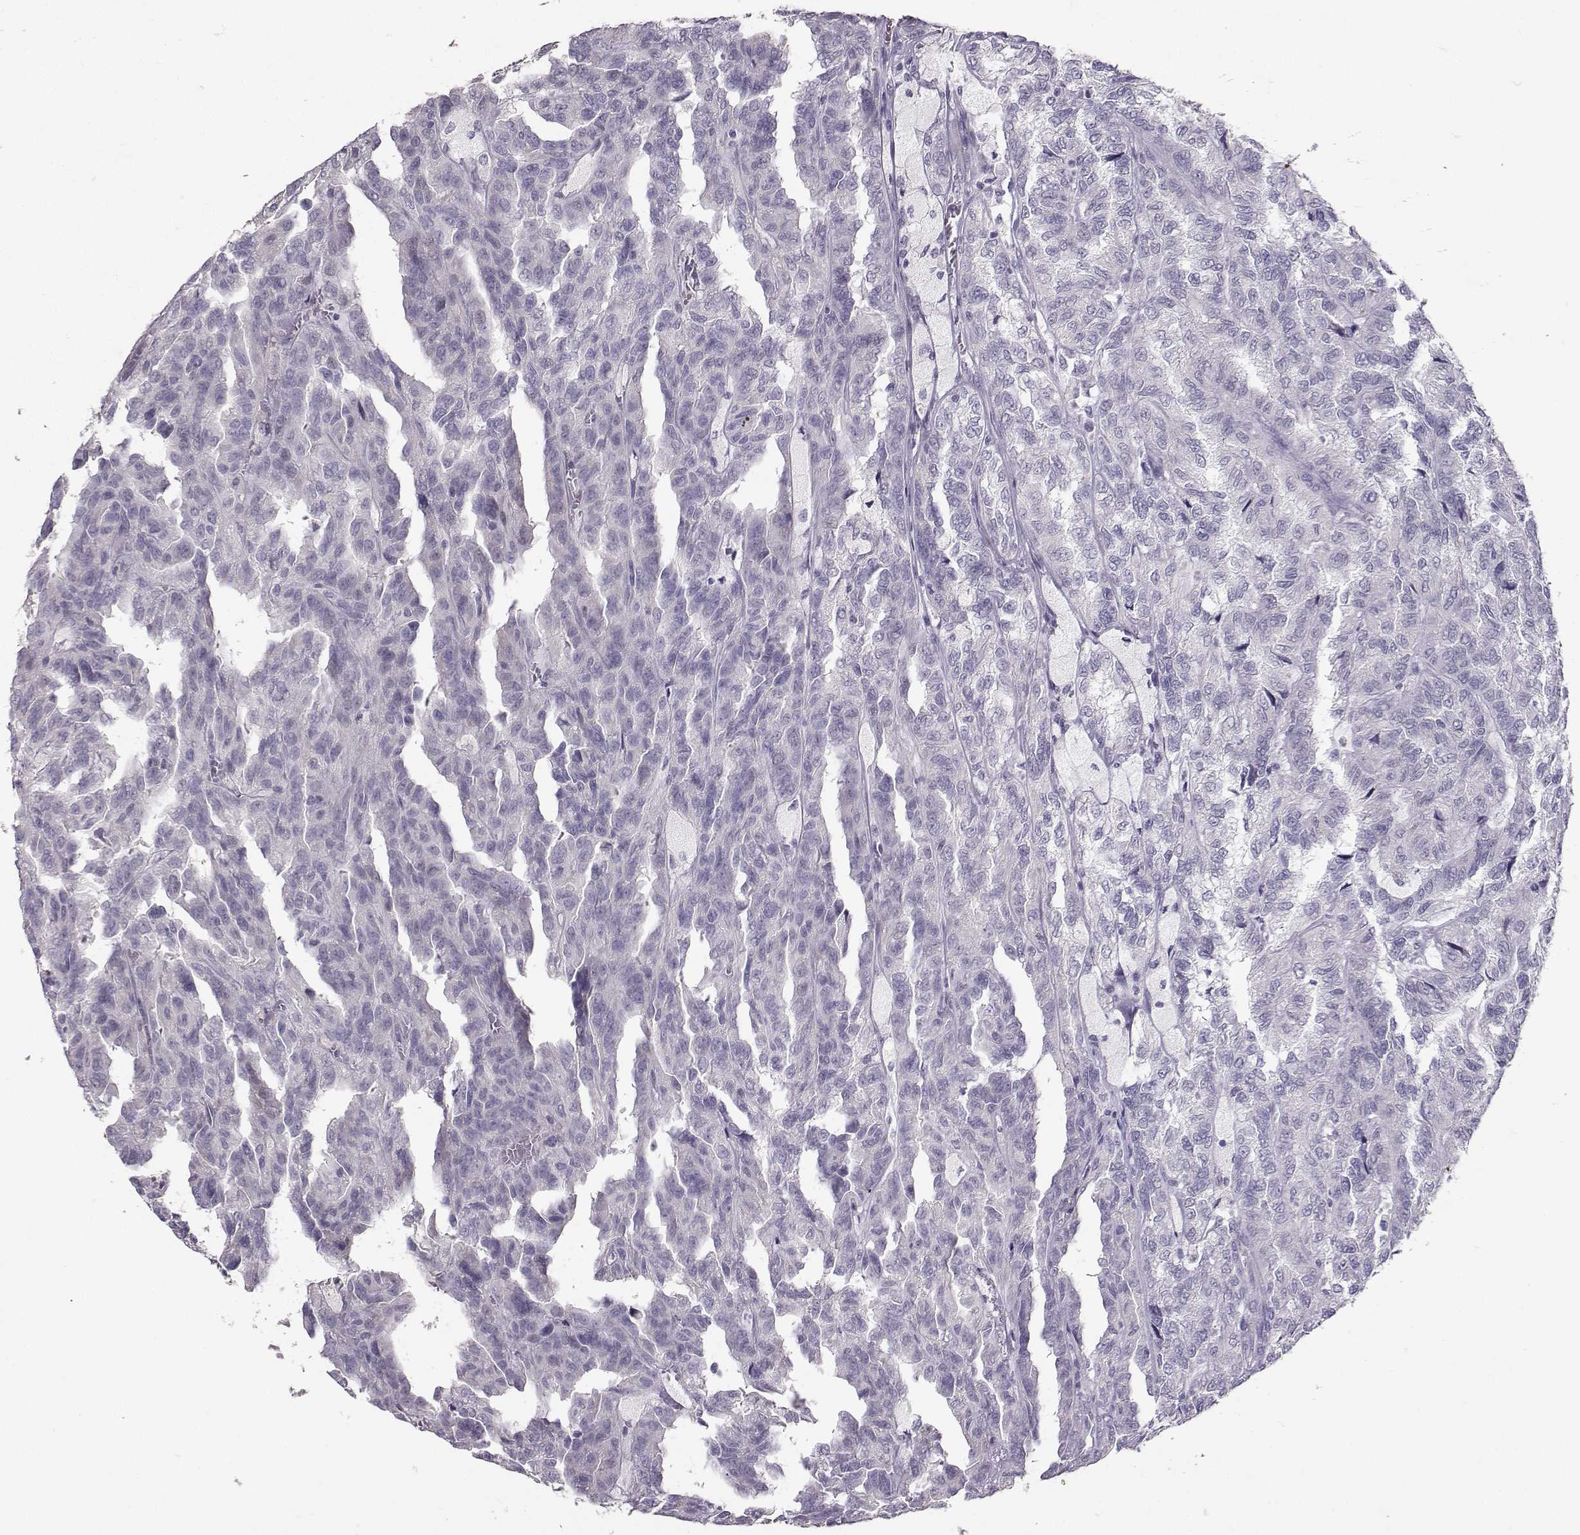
{"staining": {"intensity": "negative", "quantity": "none", "location": "none"}, "tissue": "renal cancer", "cell_type": "Tumor cells", "image_type": "cancer", "snomed": [{"axis": "morphology", "description": "Adenocarcinoma, NOS"}, {"axis": "topography", "description": "Kidney"}], "caption": "Tumor cells show no significant protein expression in adenocarcinoma (renal).", "gene": "PKP2", "patient": {"sex": "male", "age": 79}}